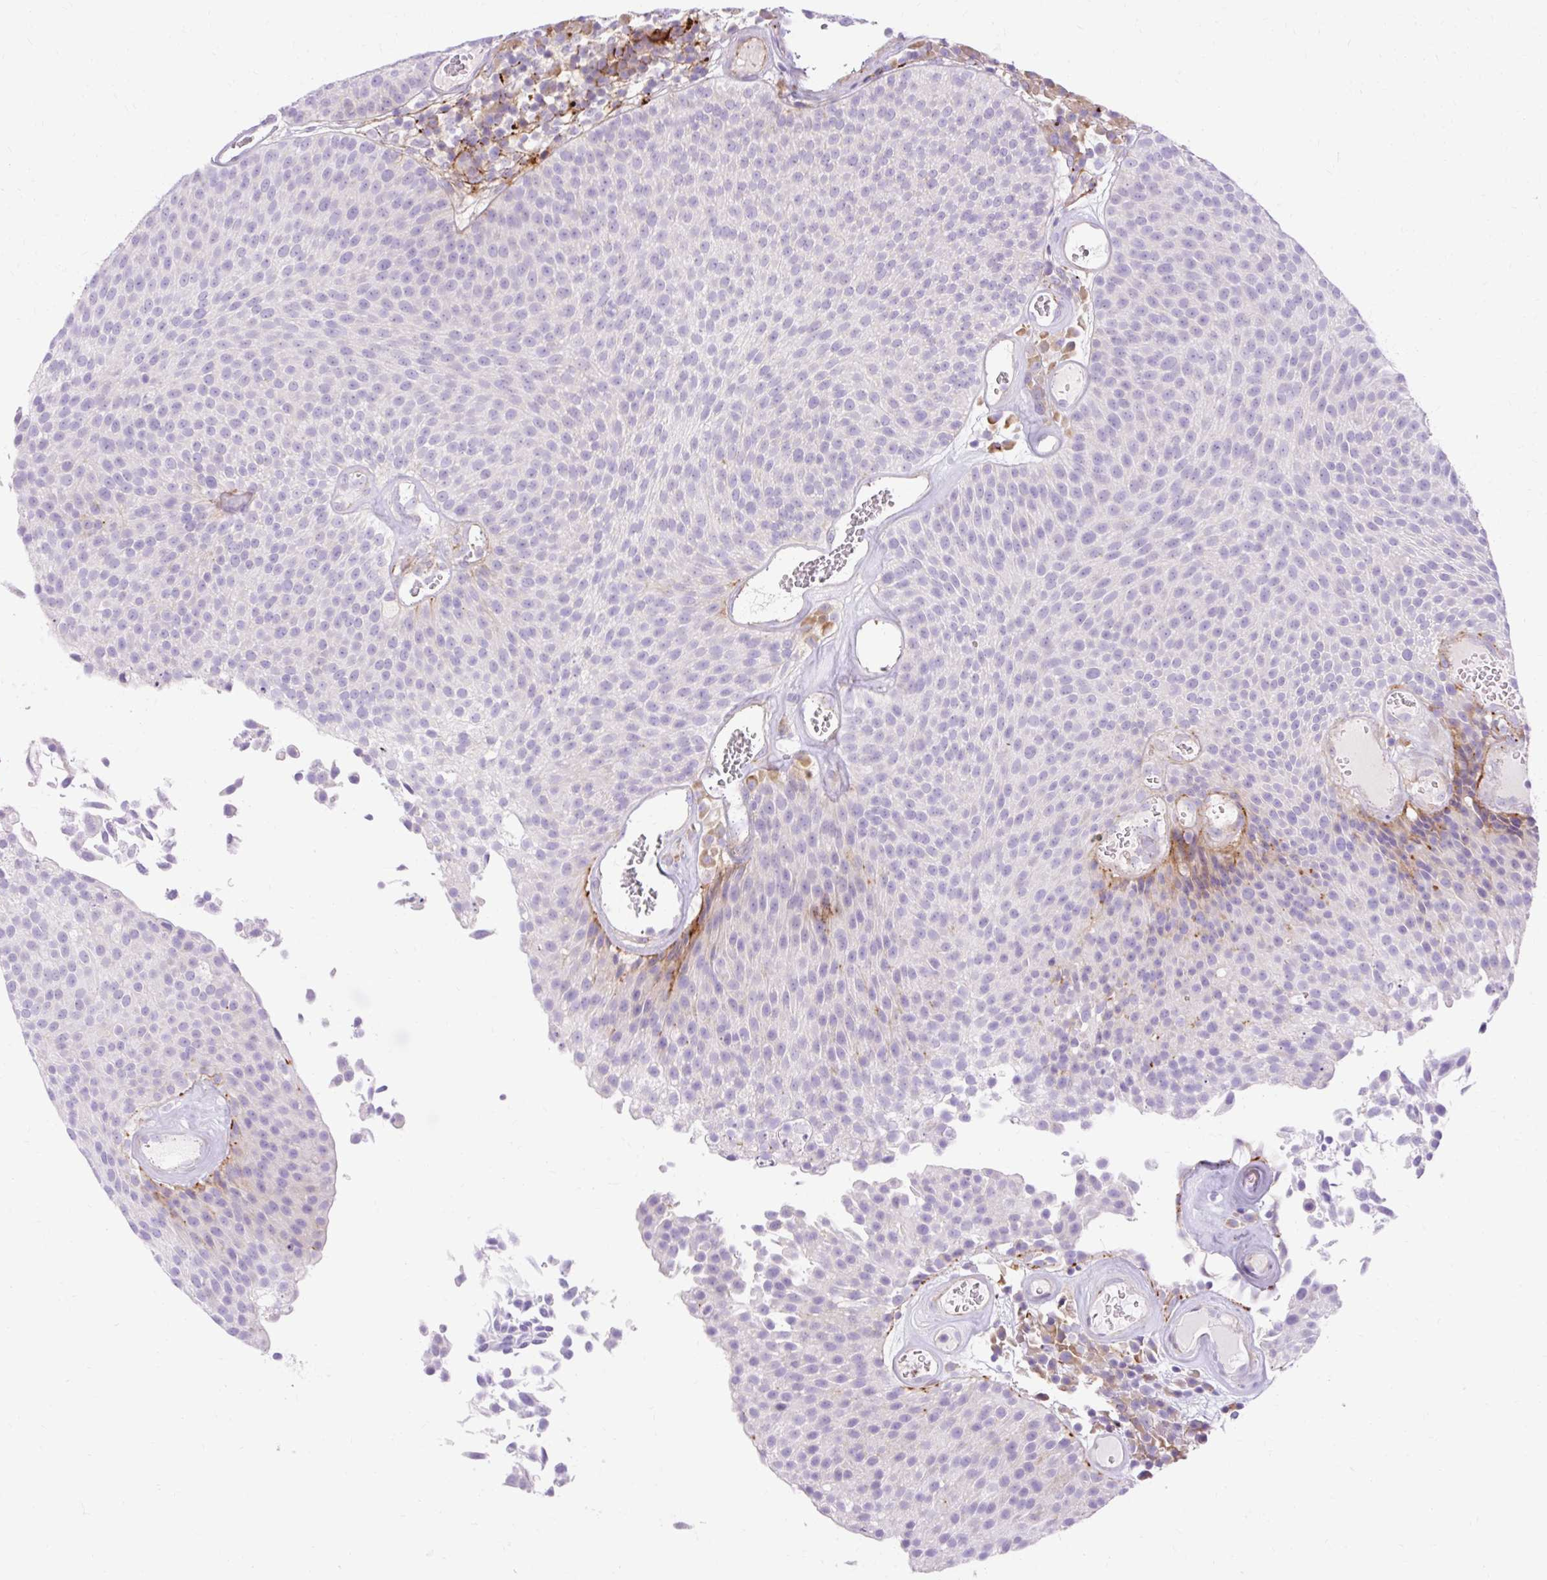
{"staining": {"intensity": "negative", "quantity": "none", "location": "none"}, "tissue": "urothelial cancer", "cell_type": "Tumor cells", "image_type": "cancer", "snomed": [{"axis": "morphology", "description": "Urothelial carcinoma, Low grade"}, {"axis": "topography", "description": "Urinary bladder"}], "caption": "Immunohistochemical staining of human low-grade urothelial carcinoma displays no significant positivity in tumor cells. The staining was performed using DAB (3,3'-diaminobenzidine) to visualize the protein expression in brown, while the nuclei were stained in blue with hematoxylin (Magnification: 20x).", "gene": "CORO7-PAM16", "patient": {"sex": "female", "age": 79}}